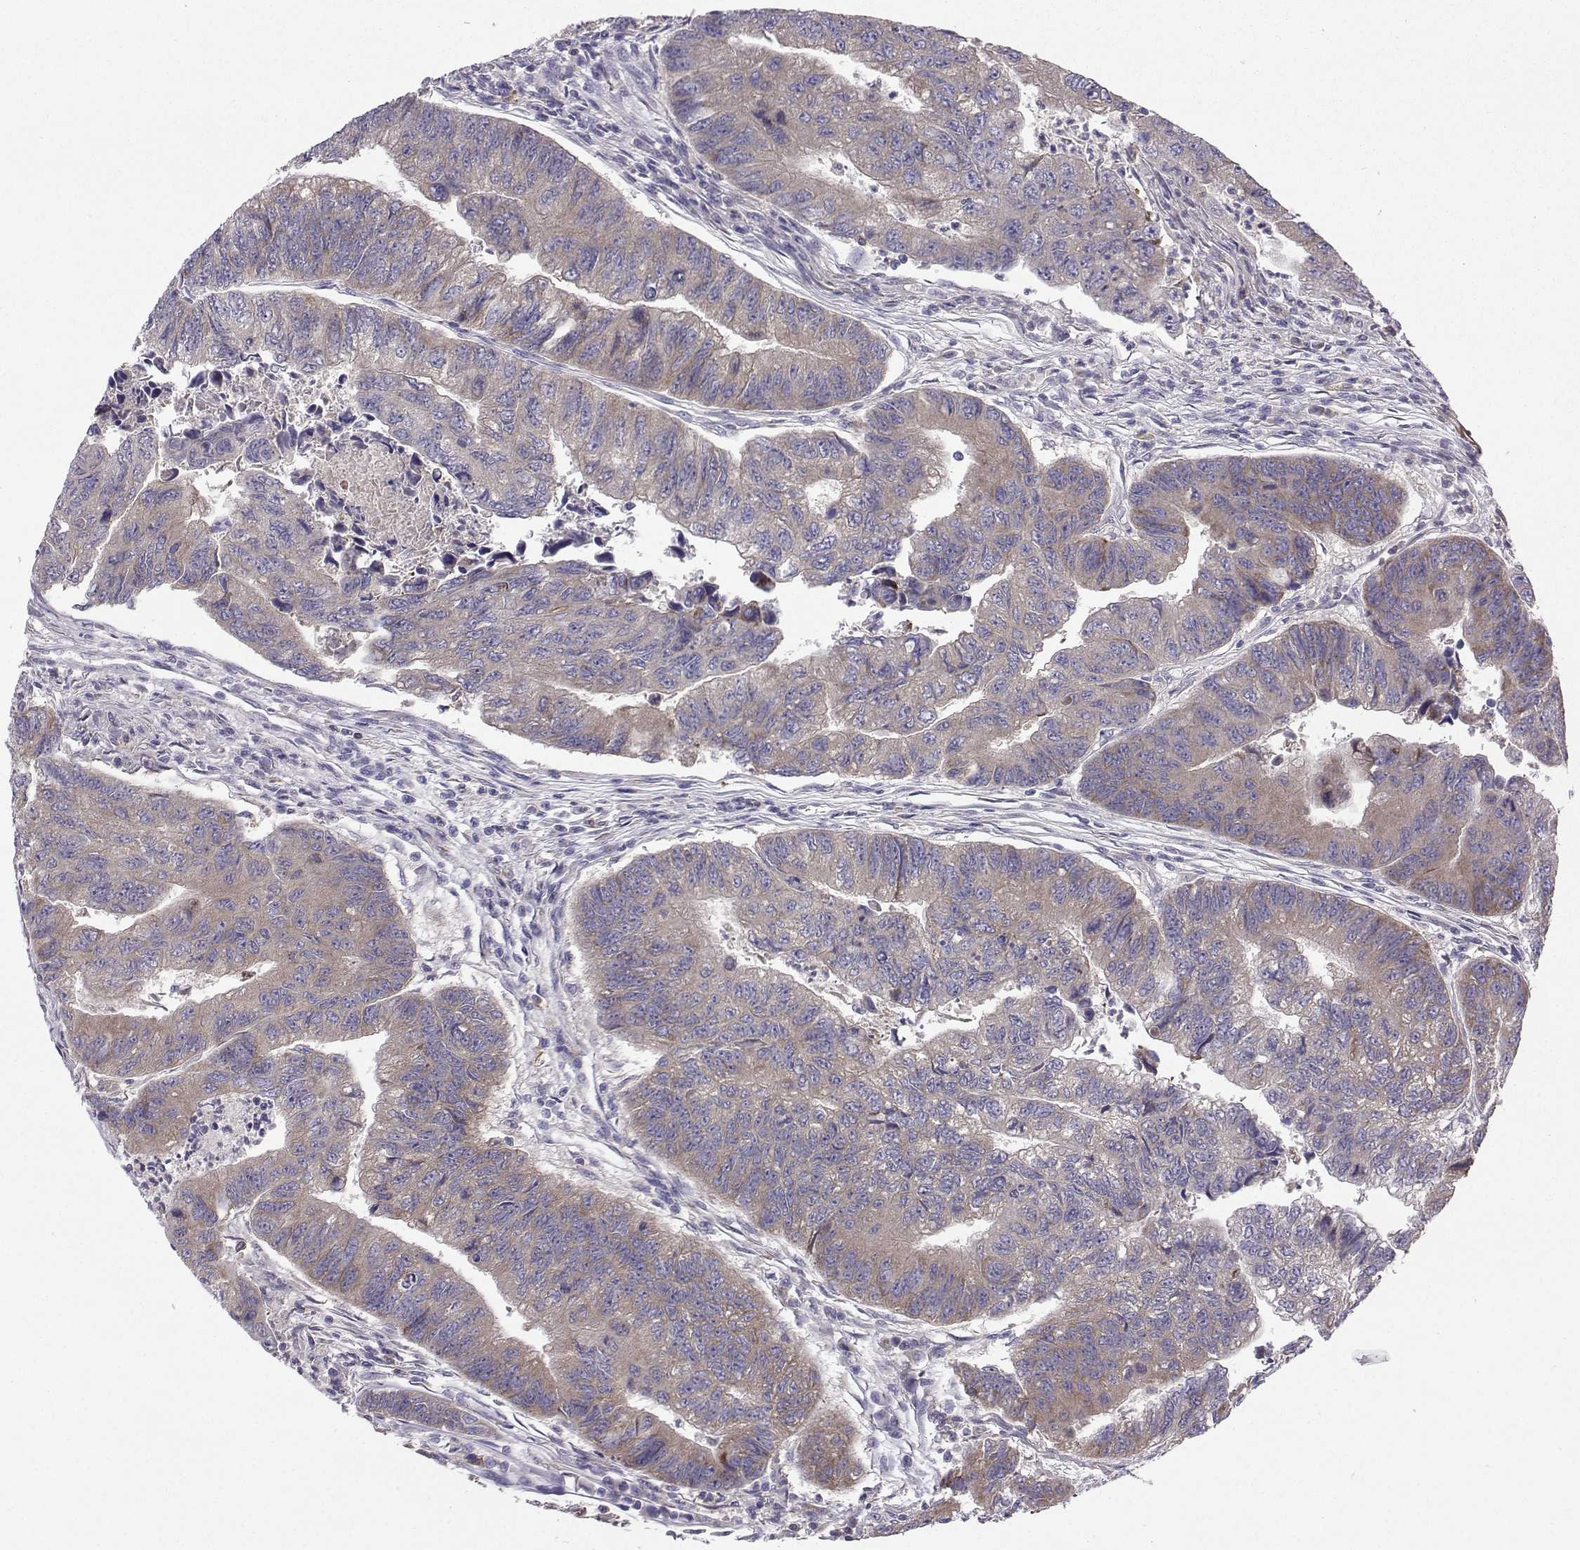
{"staining": {"intensity": "weak", "quantity": ">75%", "location": "cytoplasmic/membranous"}, "tissue": "colorectal cancer", "cell_type": "Tumor cells", "image_type": "cancer", "snomed": [{"axis": "morphology", "description": "Adenocarcinoma, NOS"}, {"axis": "topography", "description": "Colon"}], "caption": "A photomicrograph of colorectal cancer stained for a protein shows weak cytoplasmic/membranous brown staining in tumor cells. (IHC, brightfield microscopy, high magnification).", "gene": "STXBP5", "patient": {"sex": "female", "age": 65}}